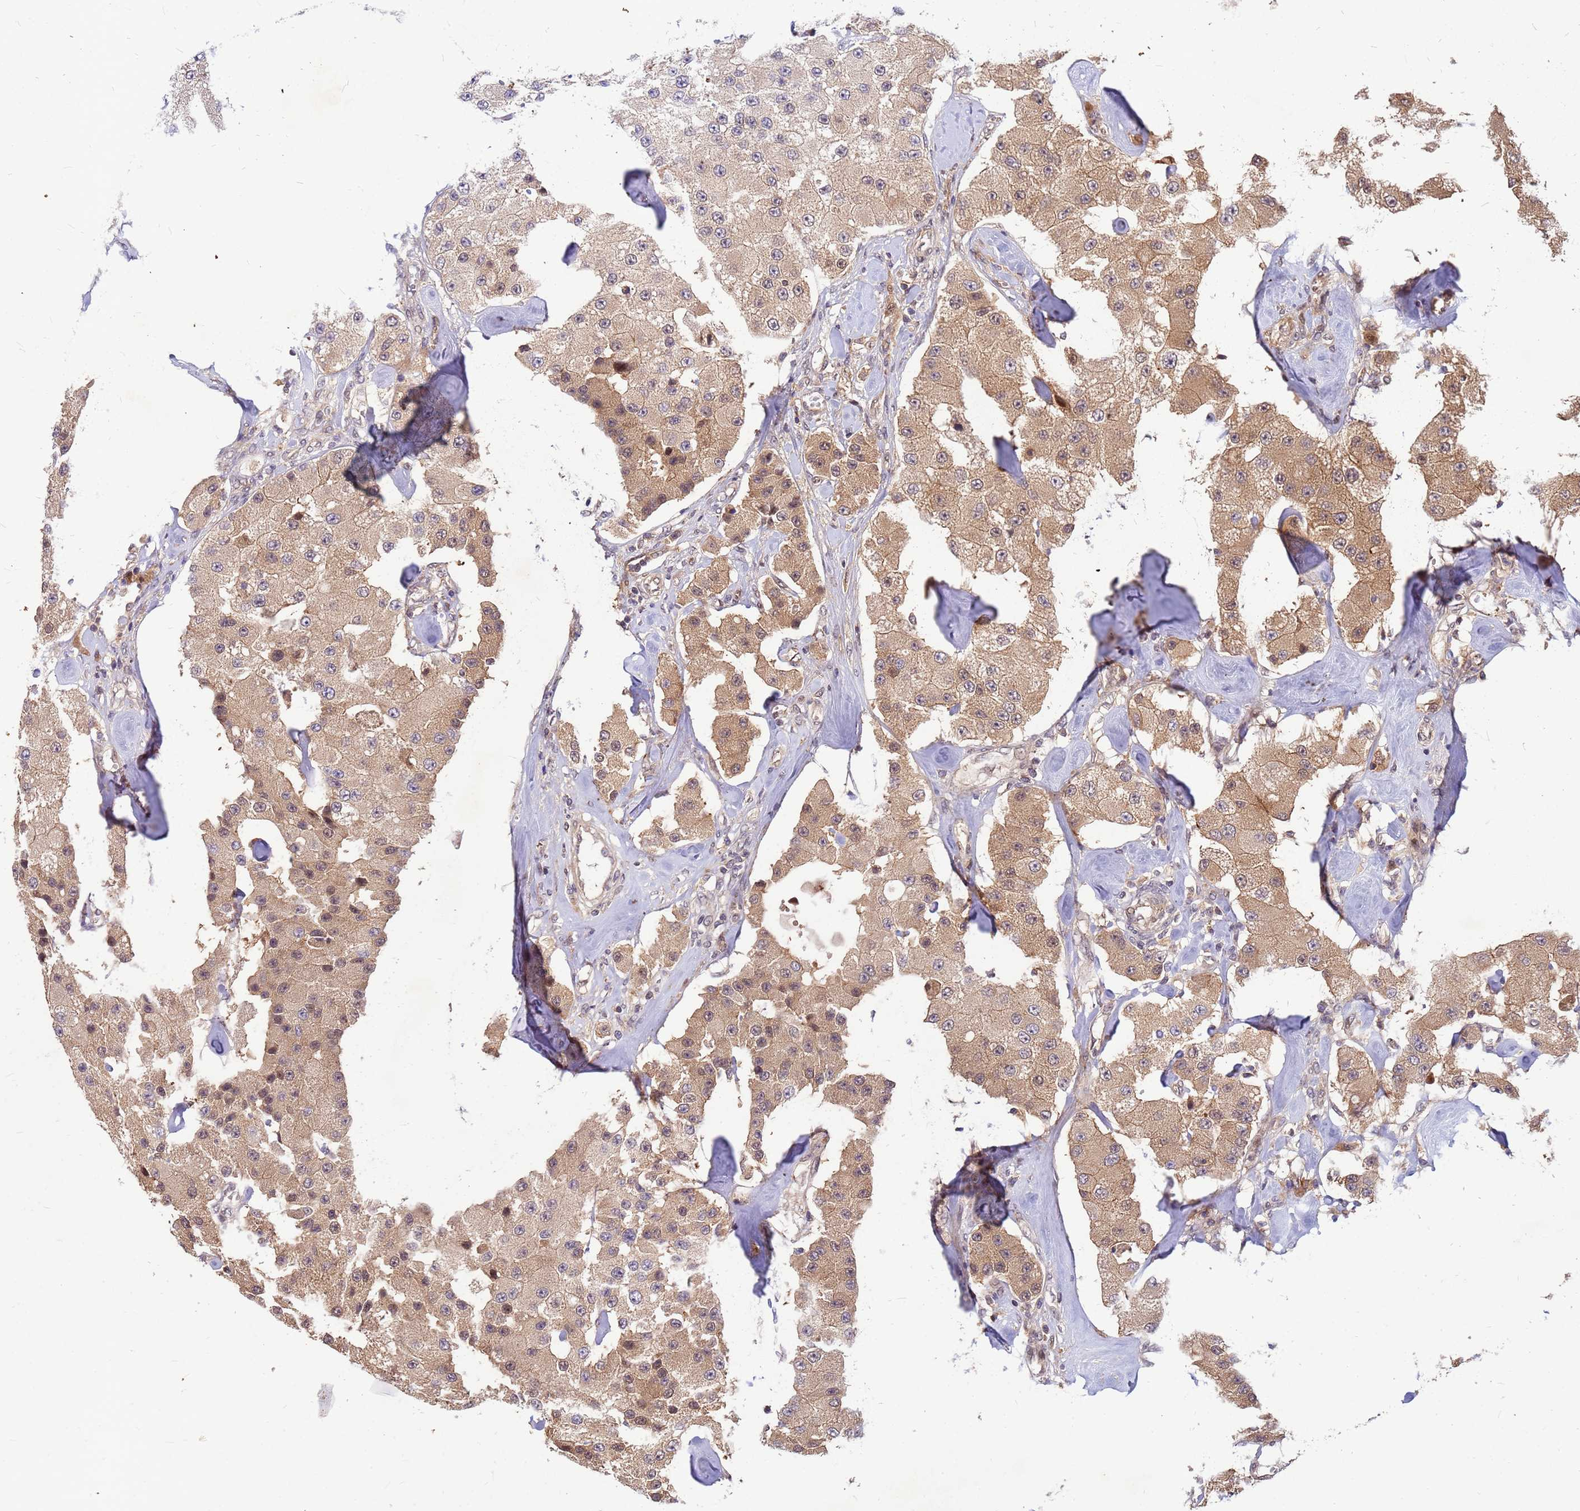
{"staining": {"intensity": "moderate", "quantity": ">75%", "location": "cytoplasmic/membranous"}, "tissue": "carcinoid", "cell_type": "Tumor cells", "image_type": "cancer", "snomed": [{"axis": "morphology", "description": "Carcinoid, malignant, NOS"}, {"axis": "topography", "description": "Pancreas"}], "caption": "Immunohistochemistry (IHC) image of neoplastic tissue: carcinoid (malignant) stained using immunohistochemistry (IHC) shows medium levels of moderate protein expression localized specifically in the cytoplasmic/membranous of tumor cells, appearing as a cytoplasmic/membranous brown color.", "gene": "DUS4L", "patient": {"sex": "male", "age": 41}}